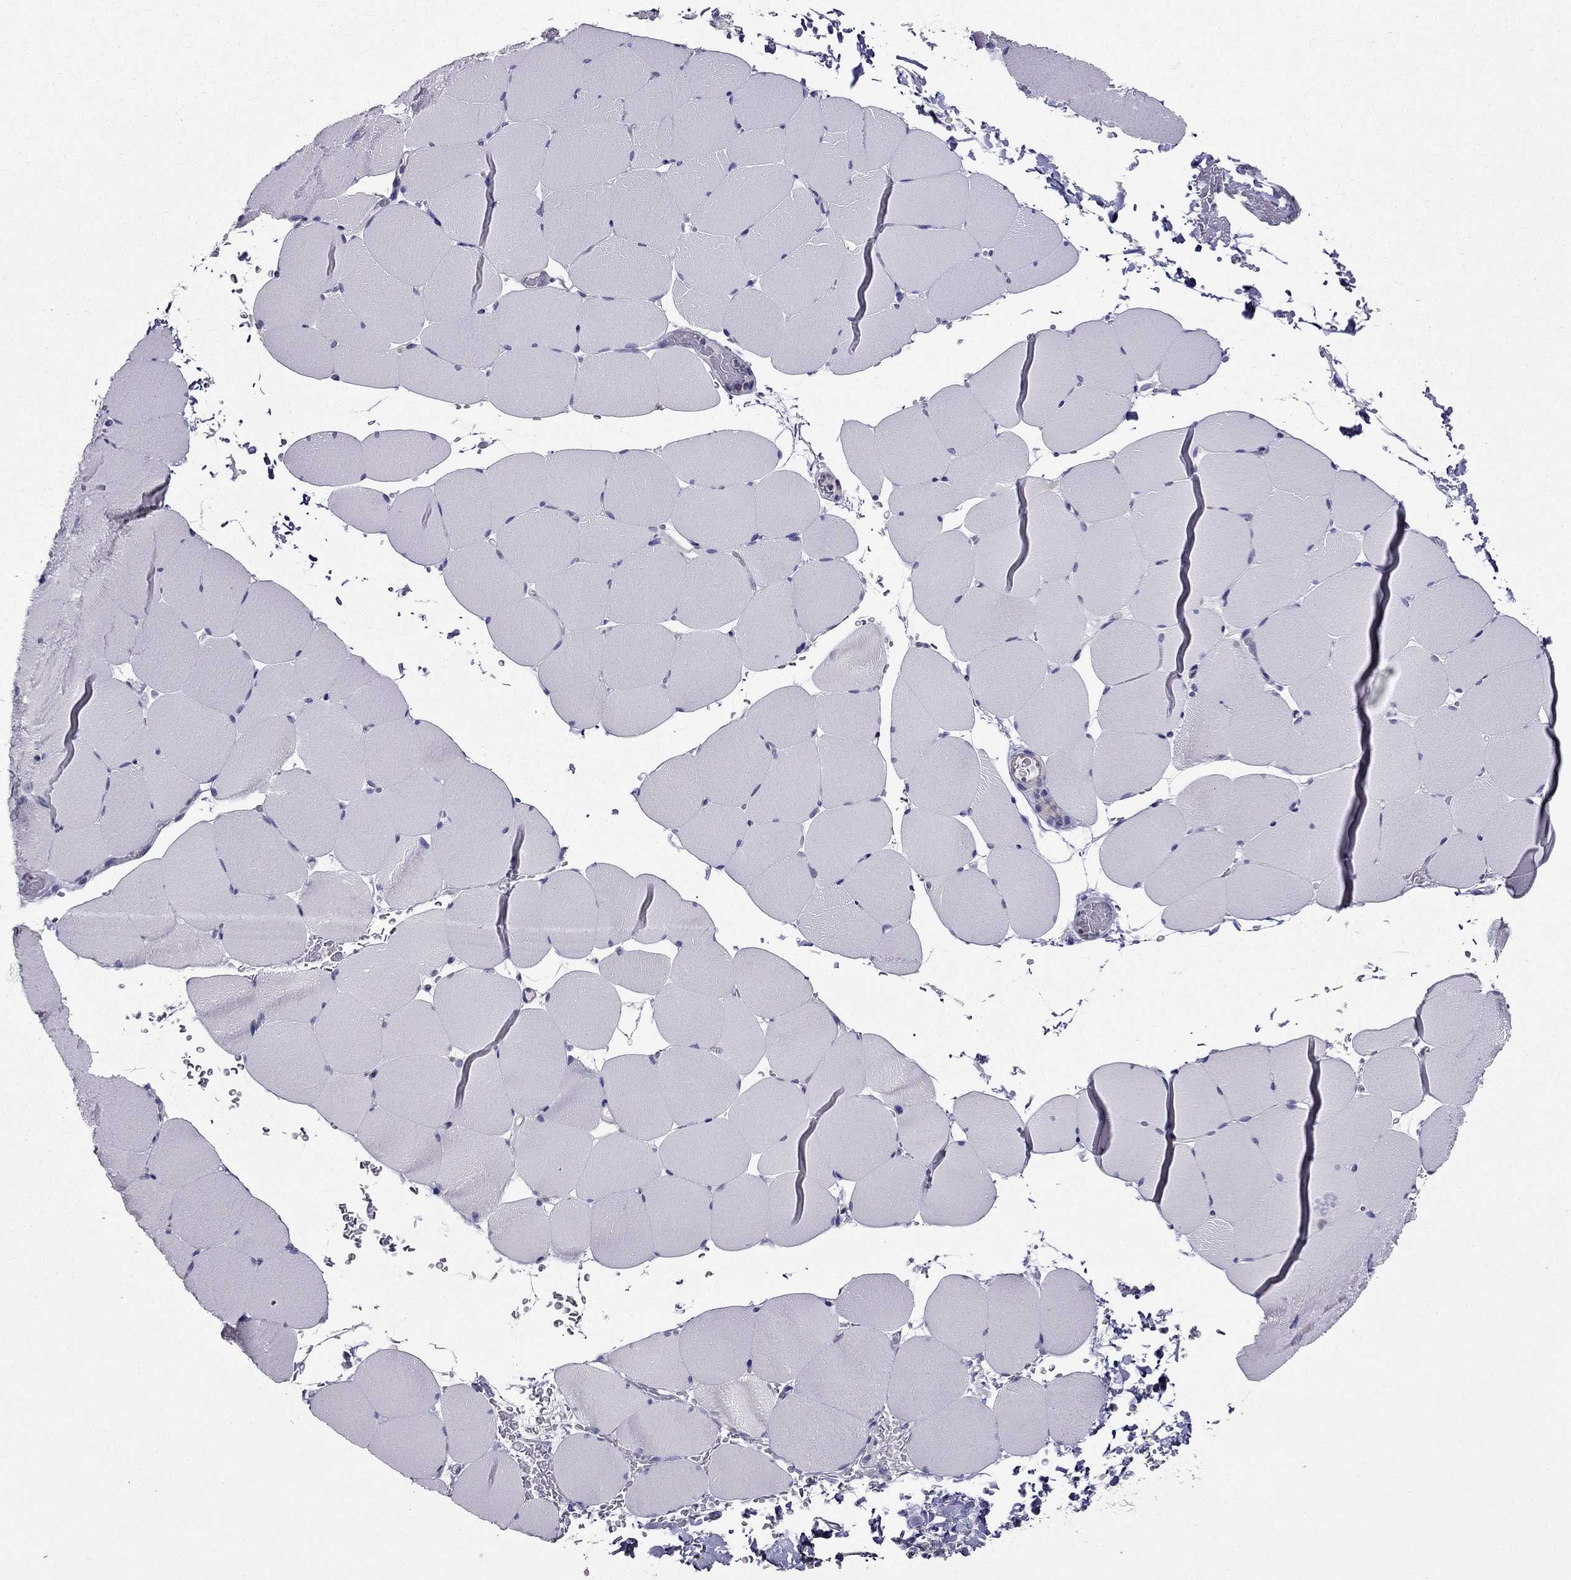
{"staining": {"intensity": "negative", "quantity": "none", "location": "none"}, "tissue": "skeletal muscle", "cell_type": "Myocytes", "image_type": "normal", "snomed": [{"axis": "morphology", "description": "Normal tissue, NOS"}, {"axis": "topography", "description": "Skeletal muscle"}], "caption": "This is an immunohistochemistry (IHC) micrograph of unremarkable human skeletal muscle. There is no staining in myocytes.", "gene": "AAK1", "patient": {"sex": "female", "age": 37}}